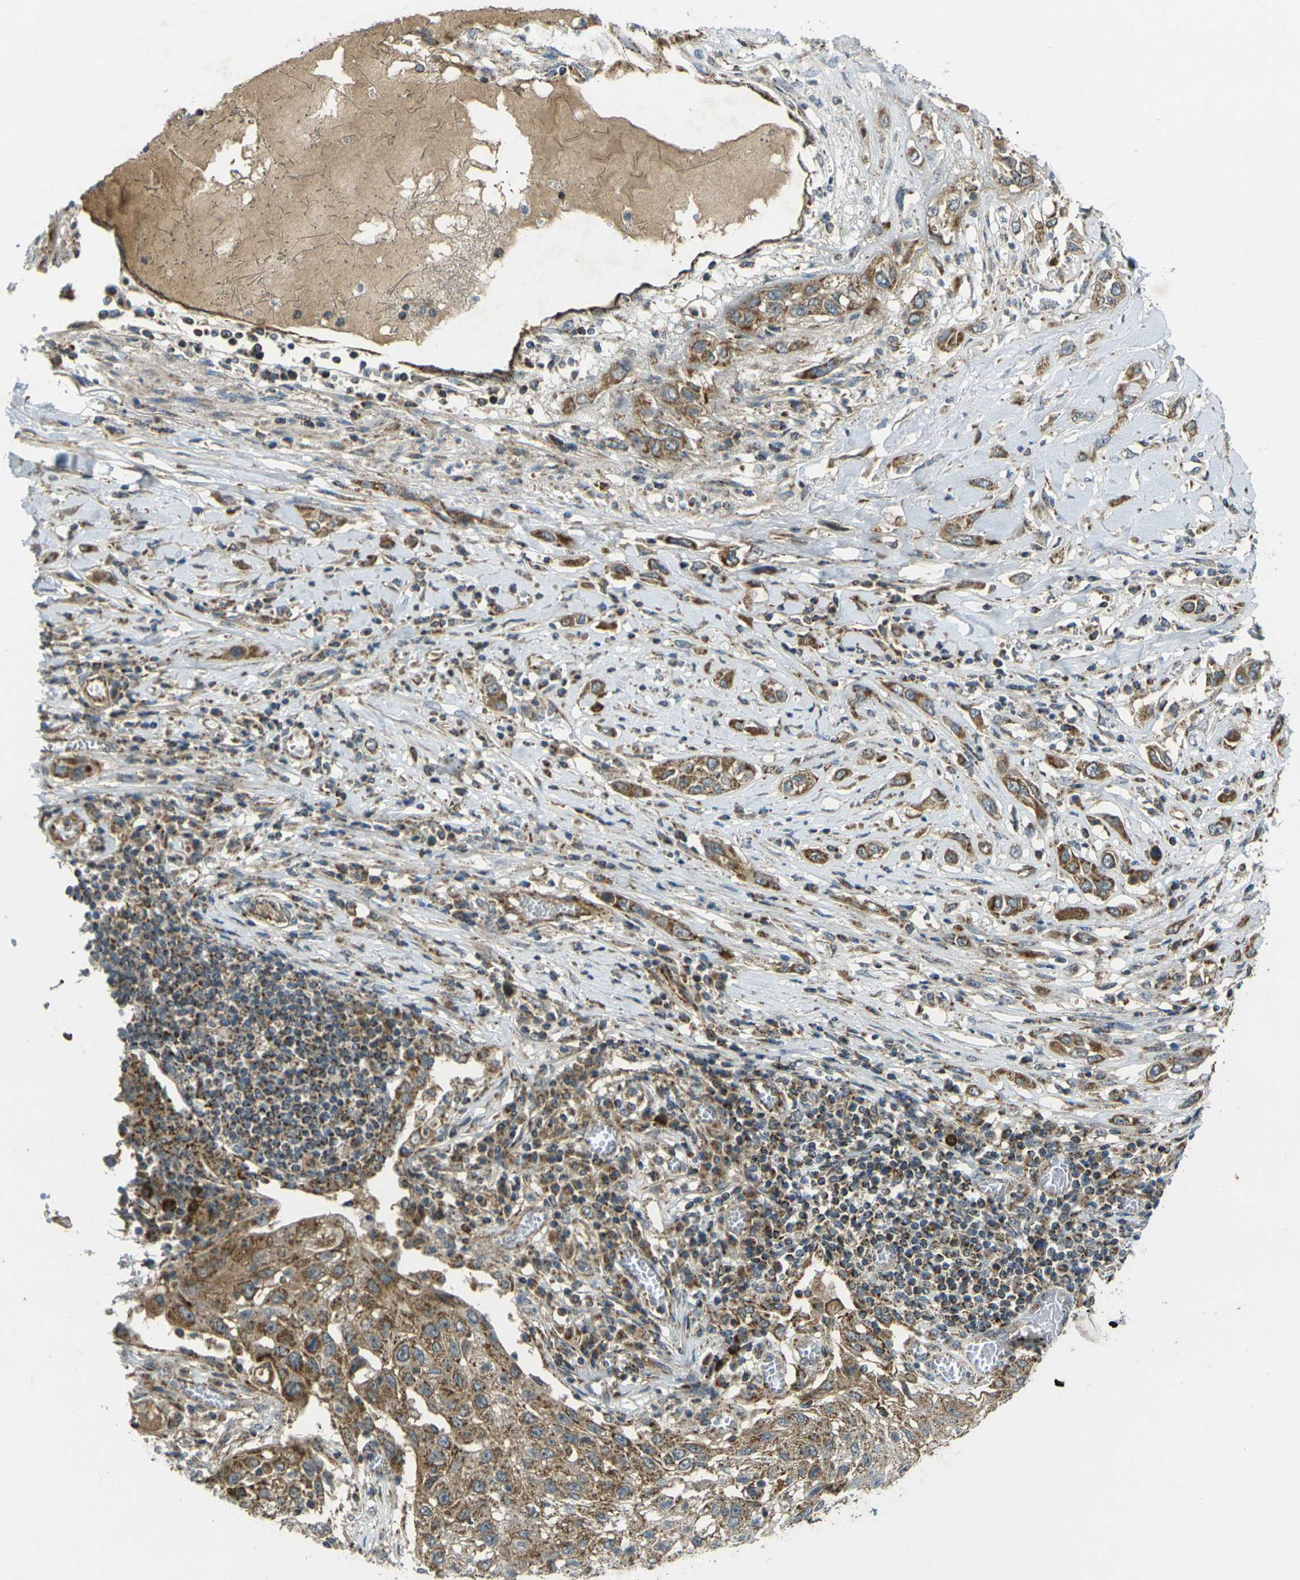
{"staining": {"intensity": "moderate", "quantity": ">75%", "location": "cytoplasmic/membranous"}, "tissue": "lung cancer", "cell_type": "Tumor cells", "image_type": "cancer", "snomed": [{"axis": "morphology", "description": "Squamous cell carcinoma, NOS"}, {"axis": "topography", "description": "Lung"}], "caption": "Immunohistochemistry of human lung cancer reveals medium levels of moderate cytoplasmic/membranous staining in about >75% of tumor cells.", "gene": "IGF1R", "patient": {"sex": "male", "age": 71}}